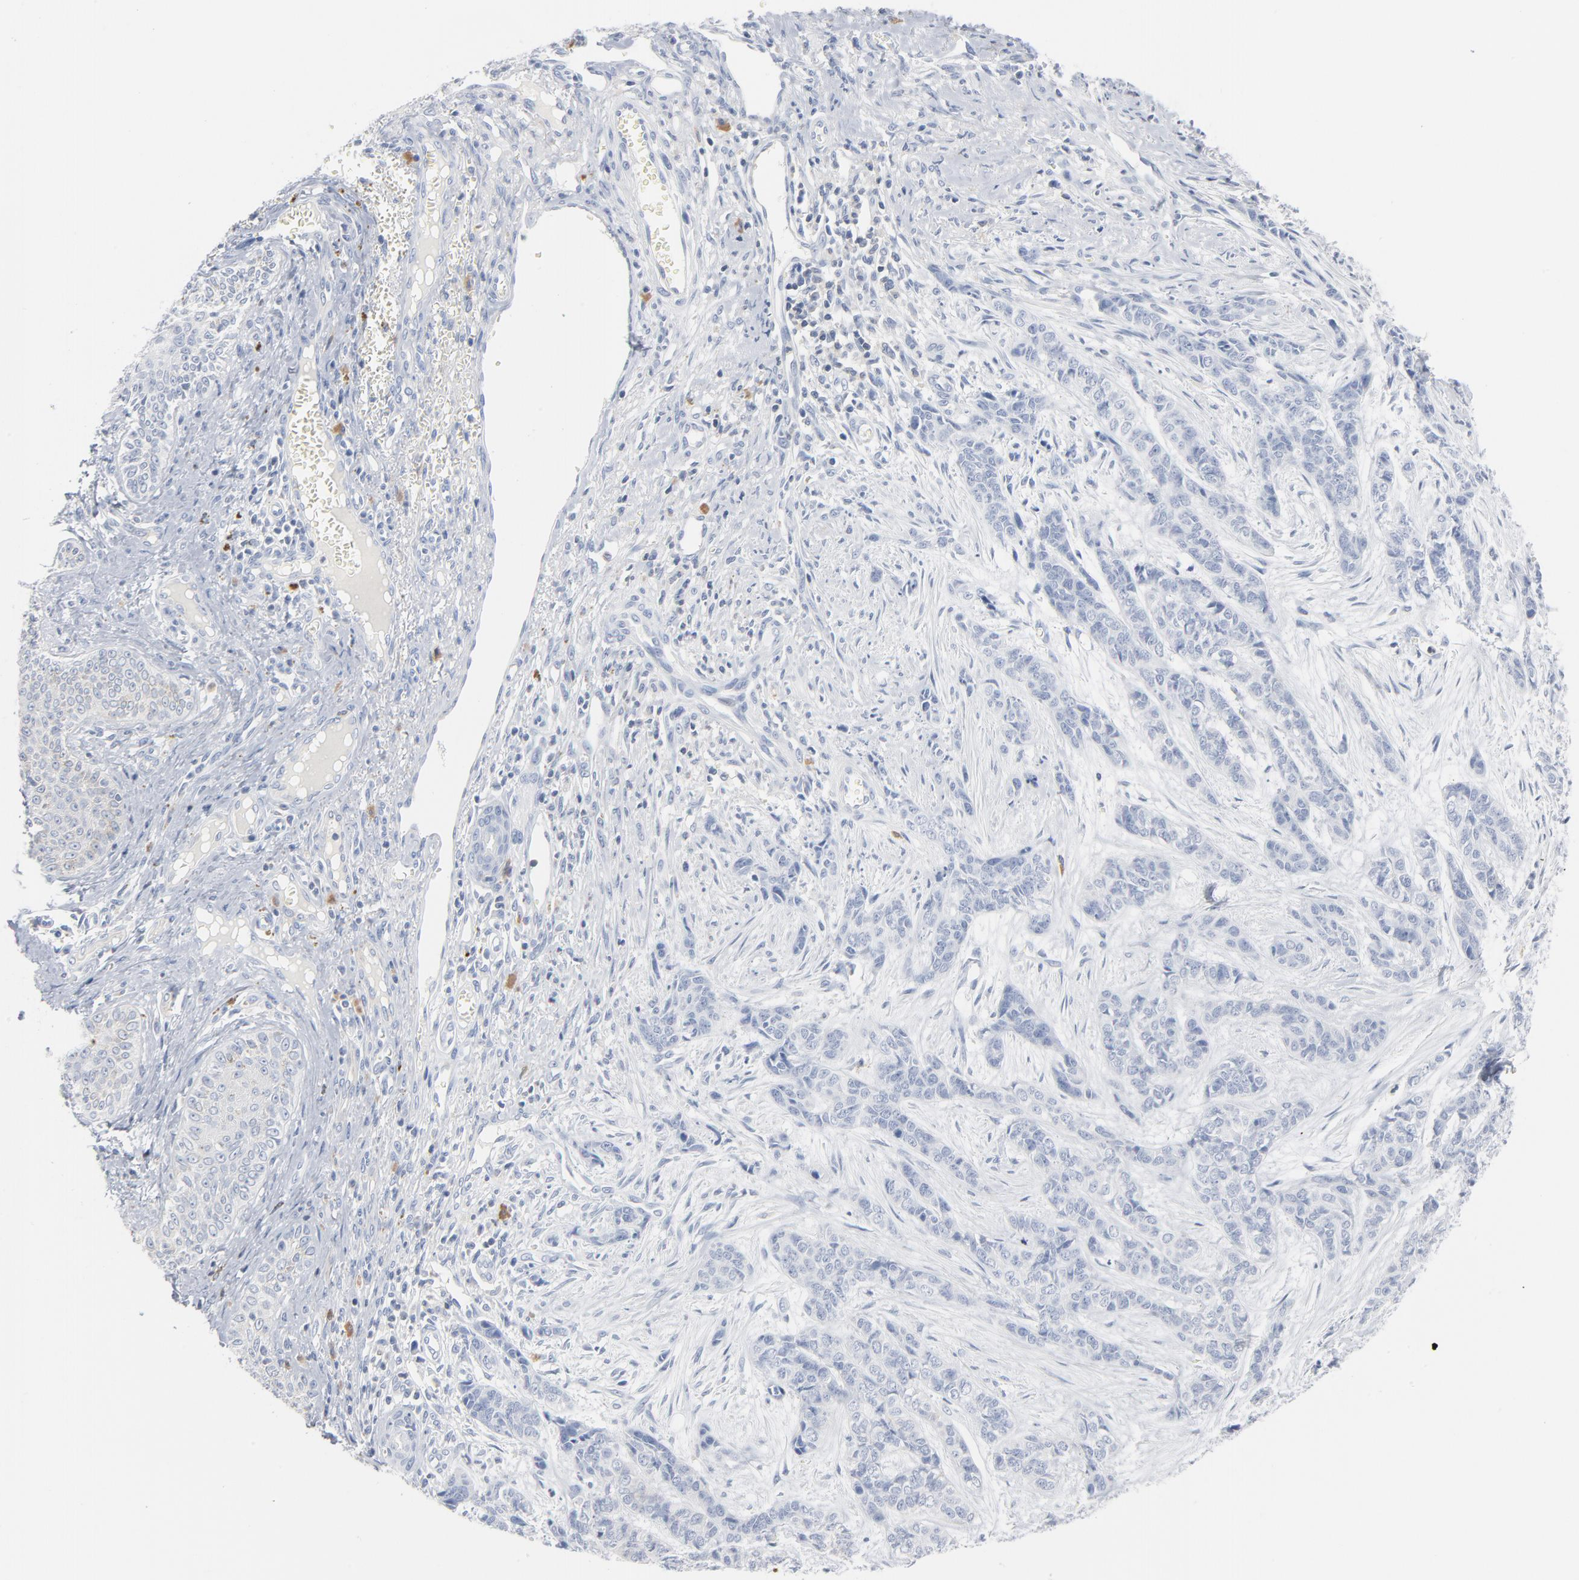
{"staining": {"intensity": "negative", "quantity": "none", "location": "none"}, "tissue": "skin cancer", "cell_type": "Tumor cells", "image_type": "cancer", "snomed": [{"axis": "morphology", "description": "Basal cell carcinoma"}, {"axis": "topography", "description": "Skin"}], "caption": "This is a image of IHC staining of skin basal cell carcinoma, which shows no staining in tumor cells.", "gene": "PTK2B", "patient": {"sex": "female", "age": 64}}